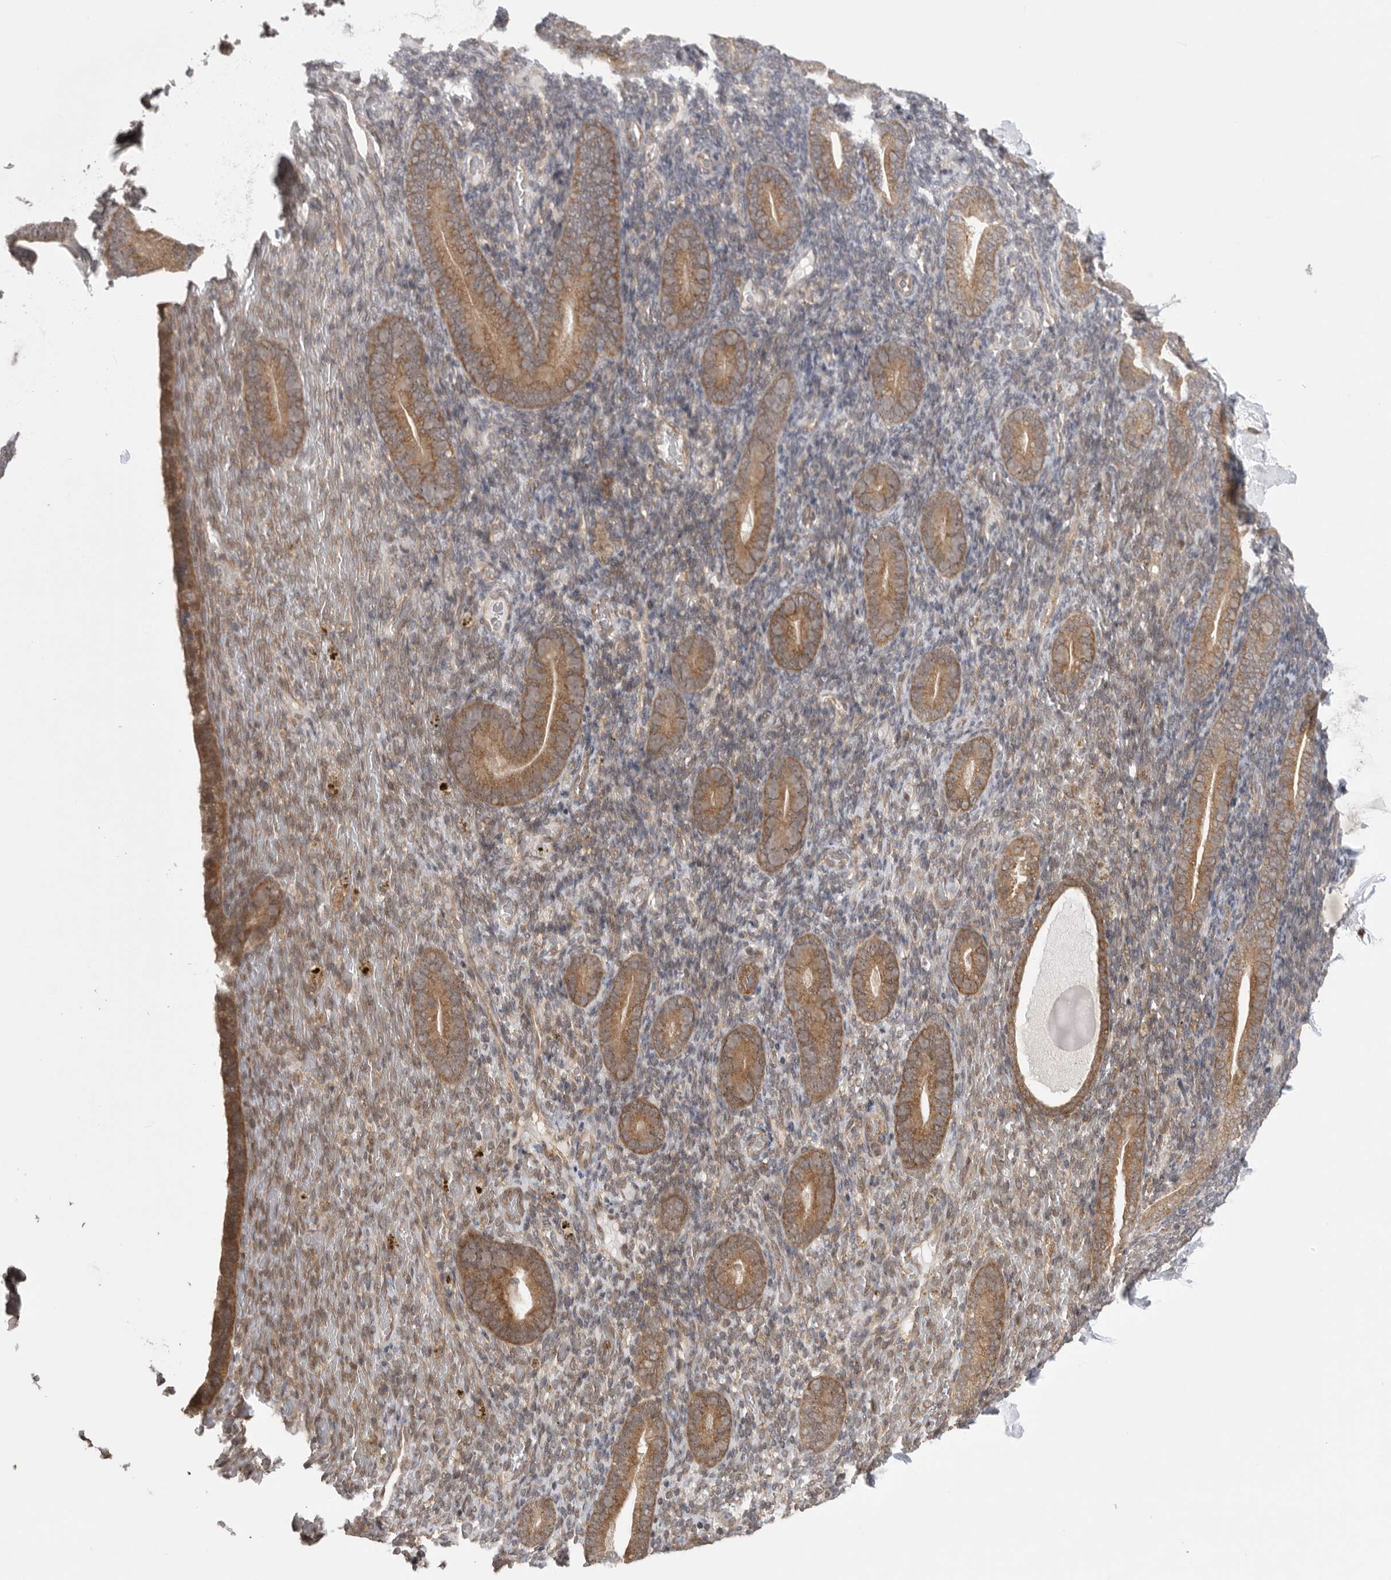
{"staining": {"intensity": "weak", "quantity": "<25%", "location": "cytoplasmic/membranous"}, "tissue": "endometrium", "cell_type": "Cells in endometrial stroma", "image_type": "normal", "snomed": [{"axis": "morphology", "description": "Normal tissue, NOS"}, {"axis": "topography", "description": "Endometrium"}], "caption": "Immunohistochemistry (IHC) photomicrograph of benign endometrium: endometrium stained with DAB (3,3'-diaminobenzidine) demonstrates no significant protein staining in cells in endometrial stroma. Nuclei are stained in blue.", "gene": "VPS50", "patient": {"sex": "female", "age": 51}}